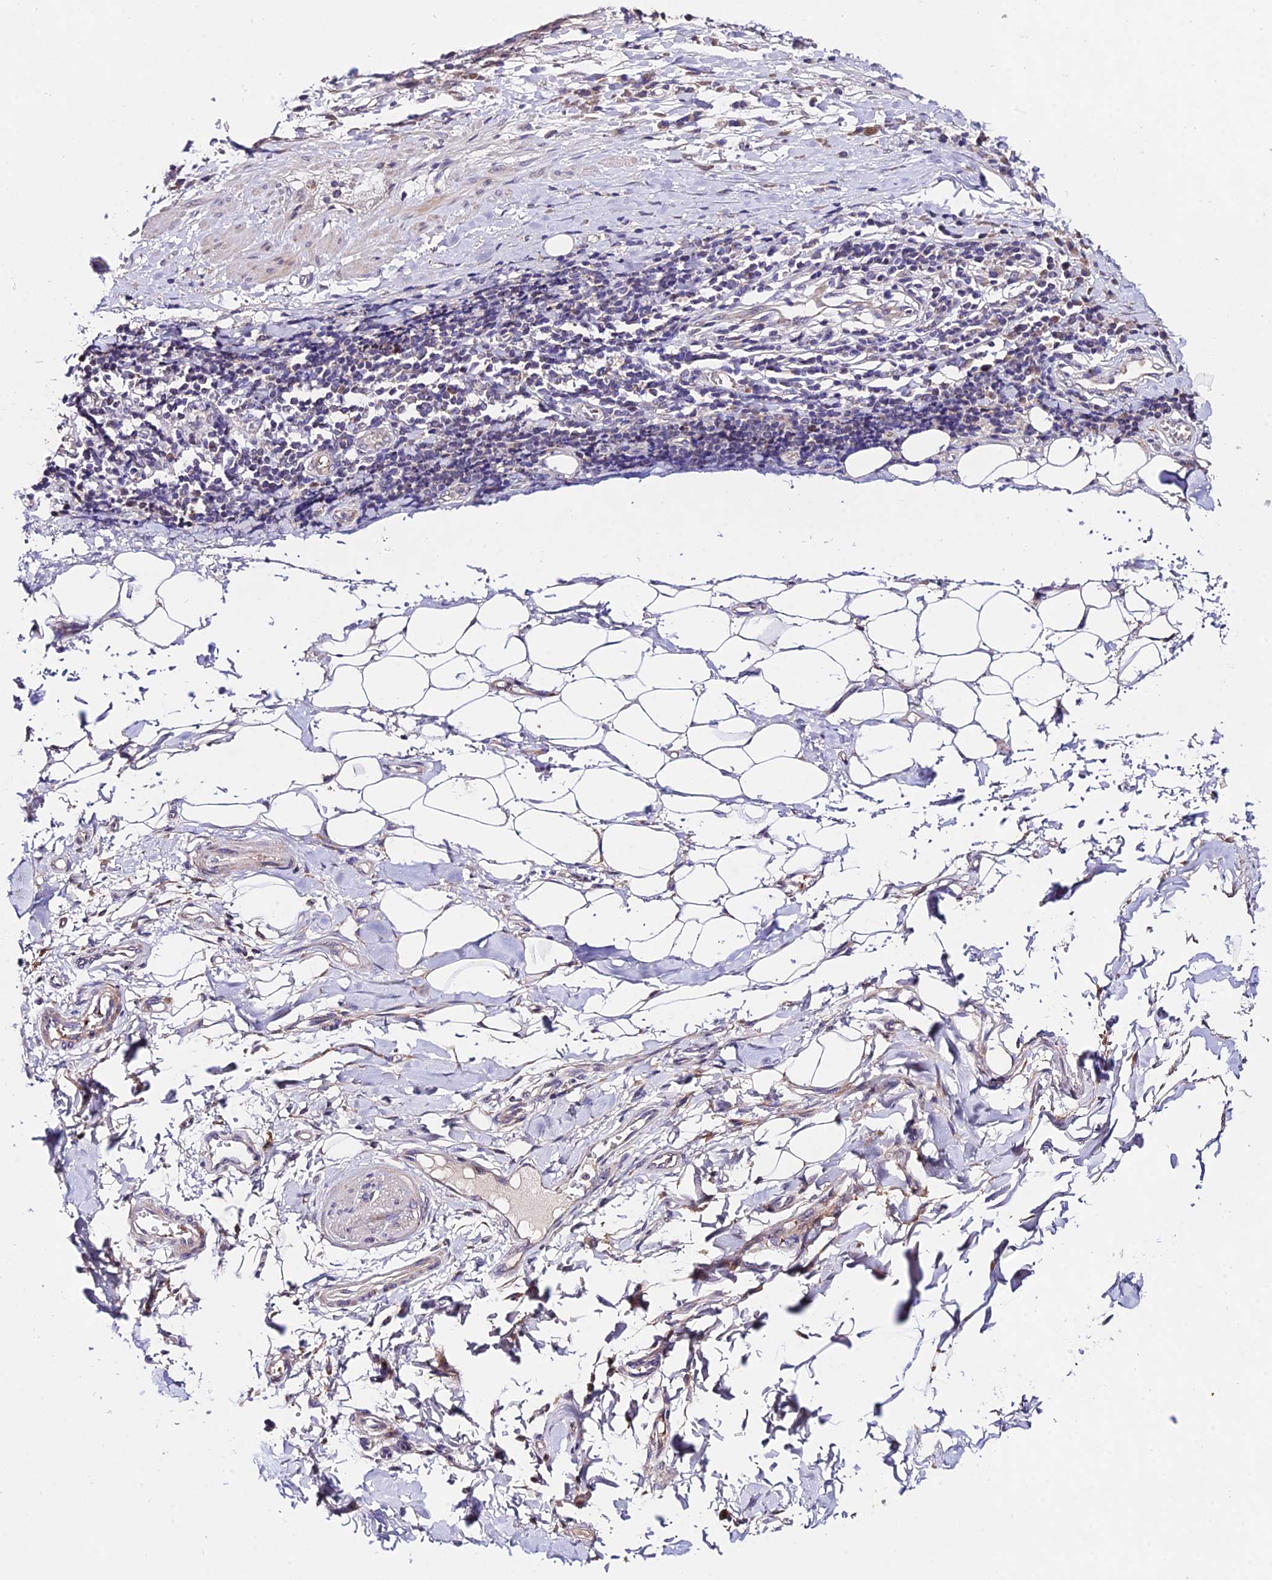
{"staining": {"intensity": "negative", "quantity": "none", "location": "none"}, "tissue": "adipose tissue", "cell_type": "Adipocytes", "image_type": "normal", "snomed": [{"axis": "morphology", "description": "Normal tissue, NOS"}, {"axis": "morphology", "description": "Adenocarcinoma, NOS"}, {"axis": "topography", "description": "Esophagus"}], "caption": "Adipocytes are negative for protein expression in unremarkable human adipose tissue. (DAB (3,3'-diaminobenzidine) immunohistochemistry (IHC) with hematoxylin counter stain).", "gene": "WDR5B", "patient": {"sex": "male", "age": 62}}